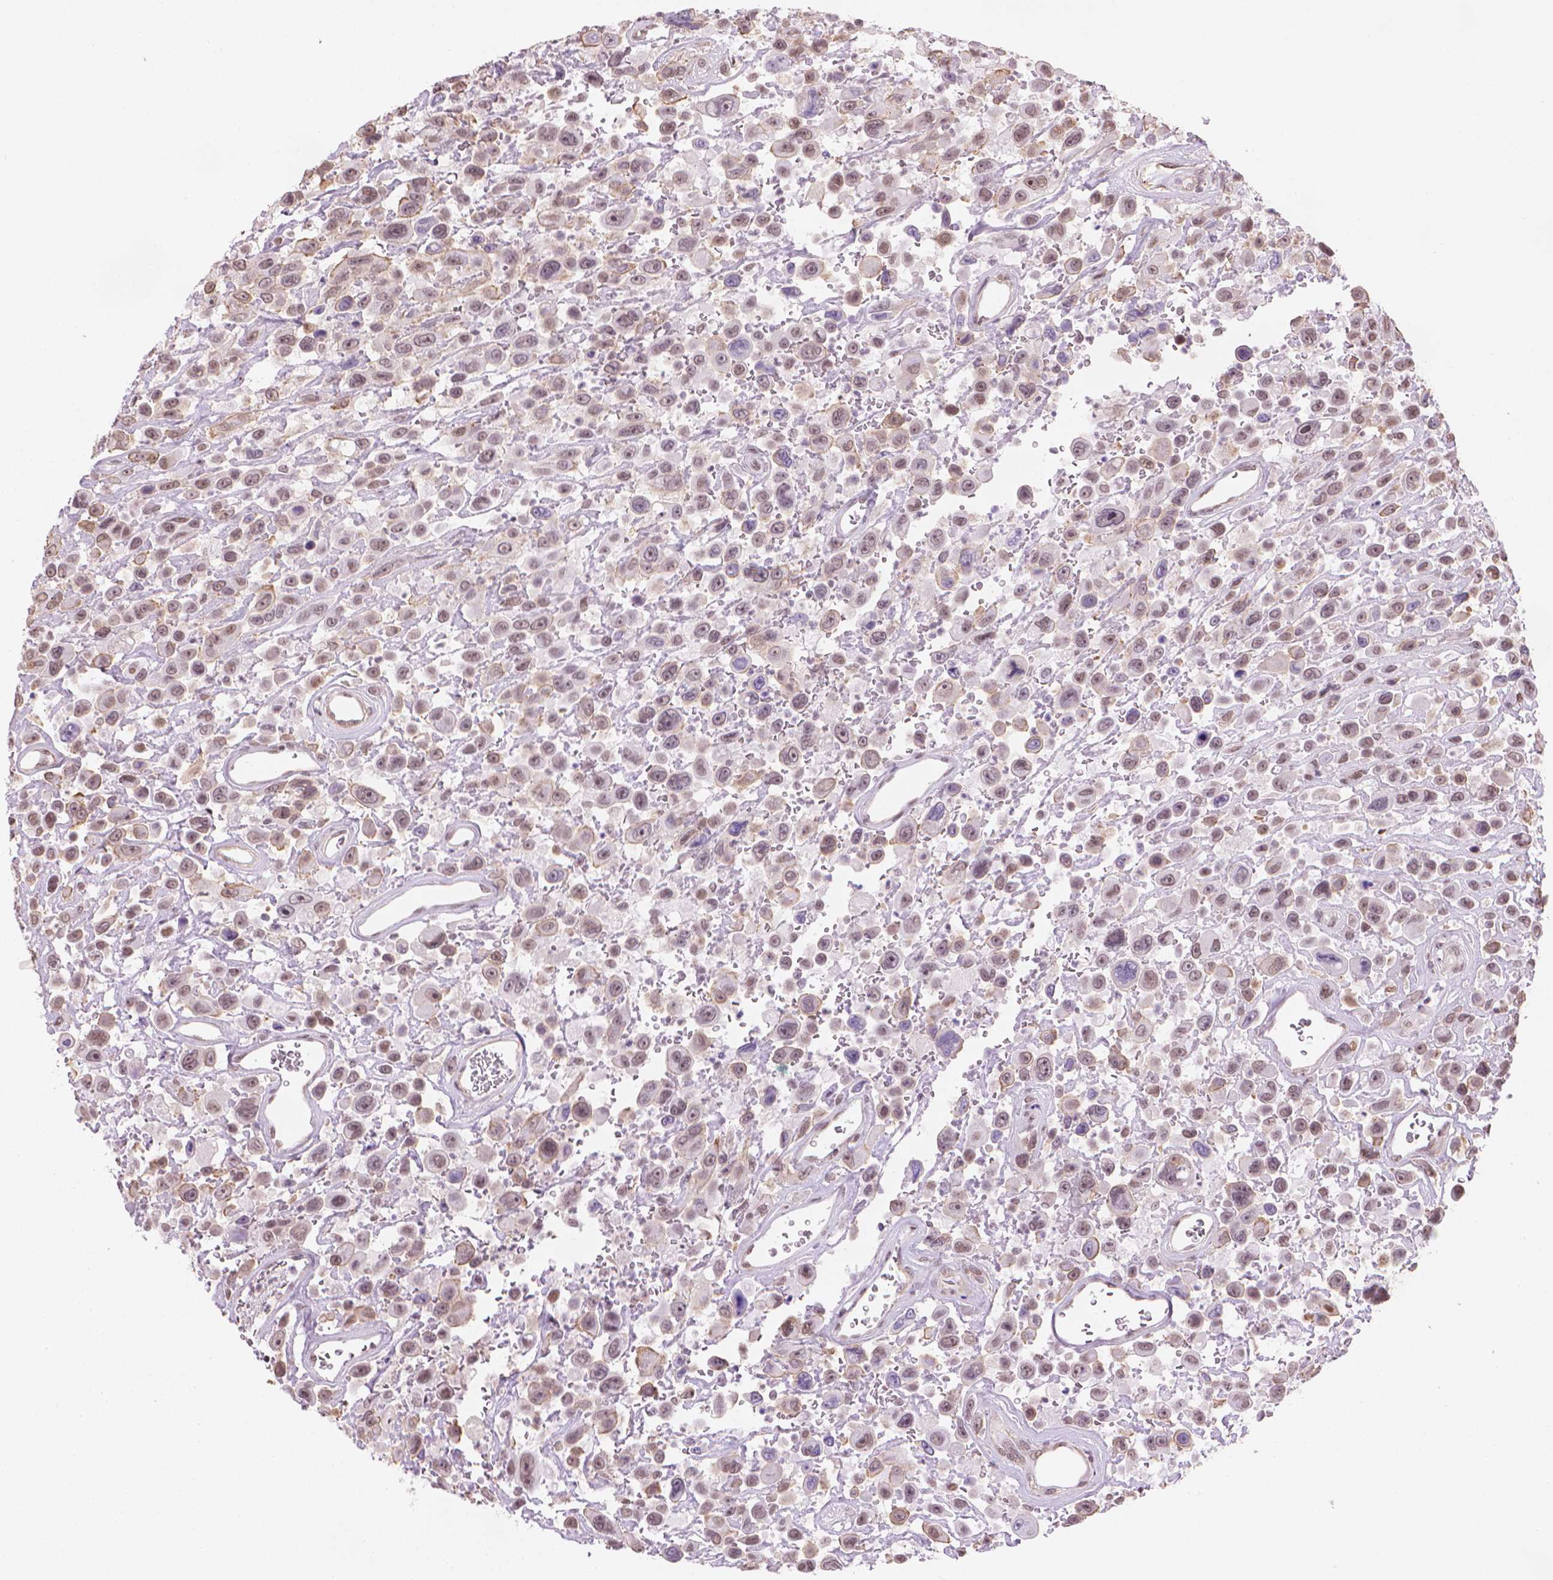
{"staining": {"intensity": "weak", "quantity": "25%-75%", "location": "nuclear"}, "tissue": "urothelial cancer", "cell_type": "Tumor cells", "image_type": "cancer", "snomed": [{"axis": "morphology", "description": "Urothelial carcinoma, High grade"}, {"axis": "topography", "description": "Urinary bladder"}], "caption": "High-grade urothelial carcinoma stained with IHC shows weak nuclear staining in approximately 25%-75% of tumor cells. Nuclei are stained in blue.", "gene": "HOXD4", "patient": {"sex": "male", "age": 53}}